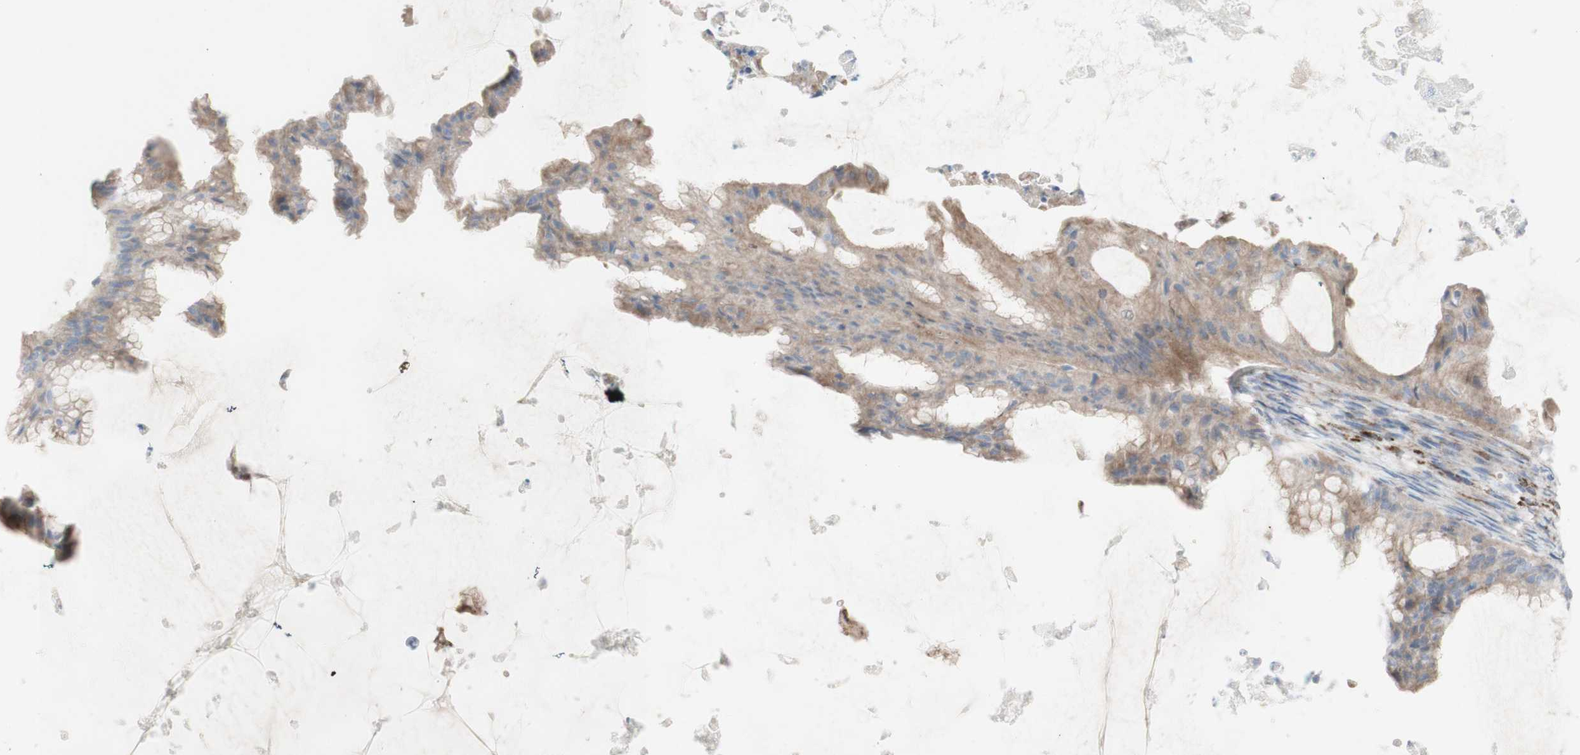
{"staining": {"intensity": "weak", "quantity": ">75%", "location": "cytoplasmic/membranous"}, "tissue": "ovarian cancer", "cell_type": "Tumor cells", "image_type": "cancer", "snomed": [{"axis": "morphology", "description": "Cystadenocarcinoma, mucinous, NOS"}, {"axis": "topography", "description": "Ovary"}], "caption": "The photomicrograph displays immunohistochemical staining of ovarian mucinous cystadenocarcinoma. There is weak cytoplasmic/membranous expression is present in about >75% of tumor cells. (DAB IHC, brown staining for protein, blue staining for nuclei).", "gene": "CNTNAP1", "patient": {"sex": "female", "age": 61}}